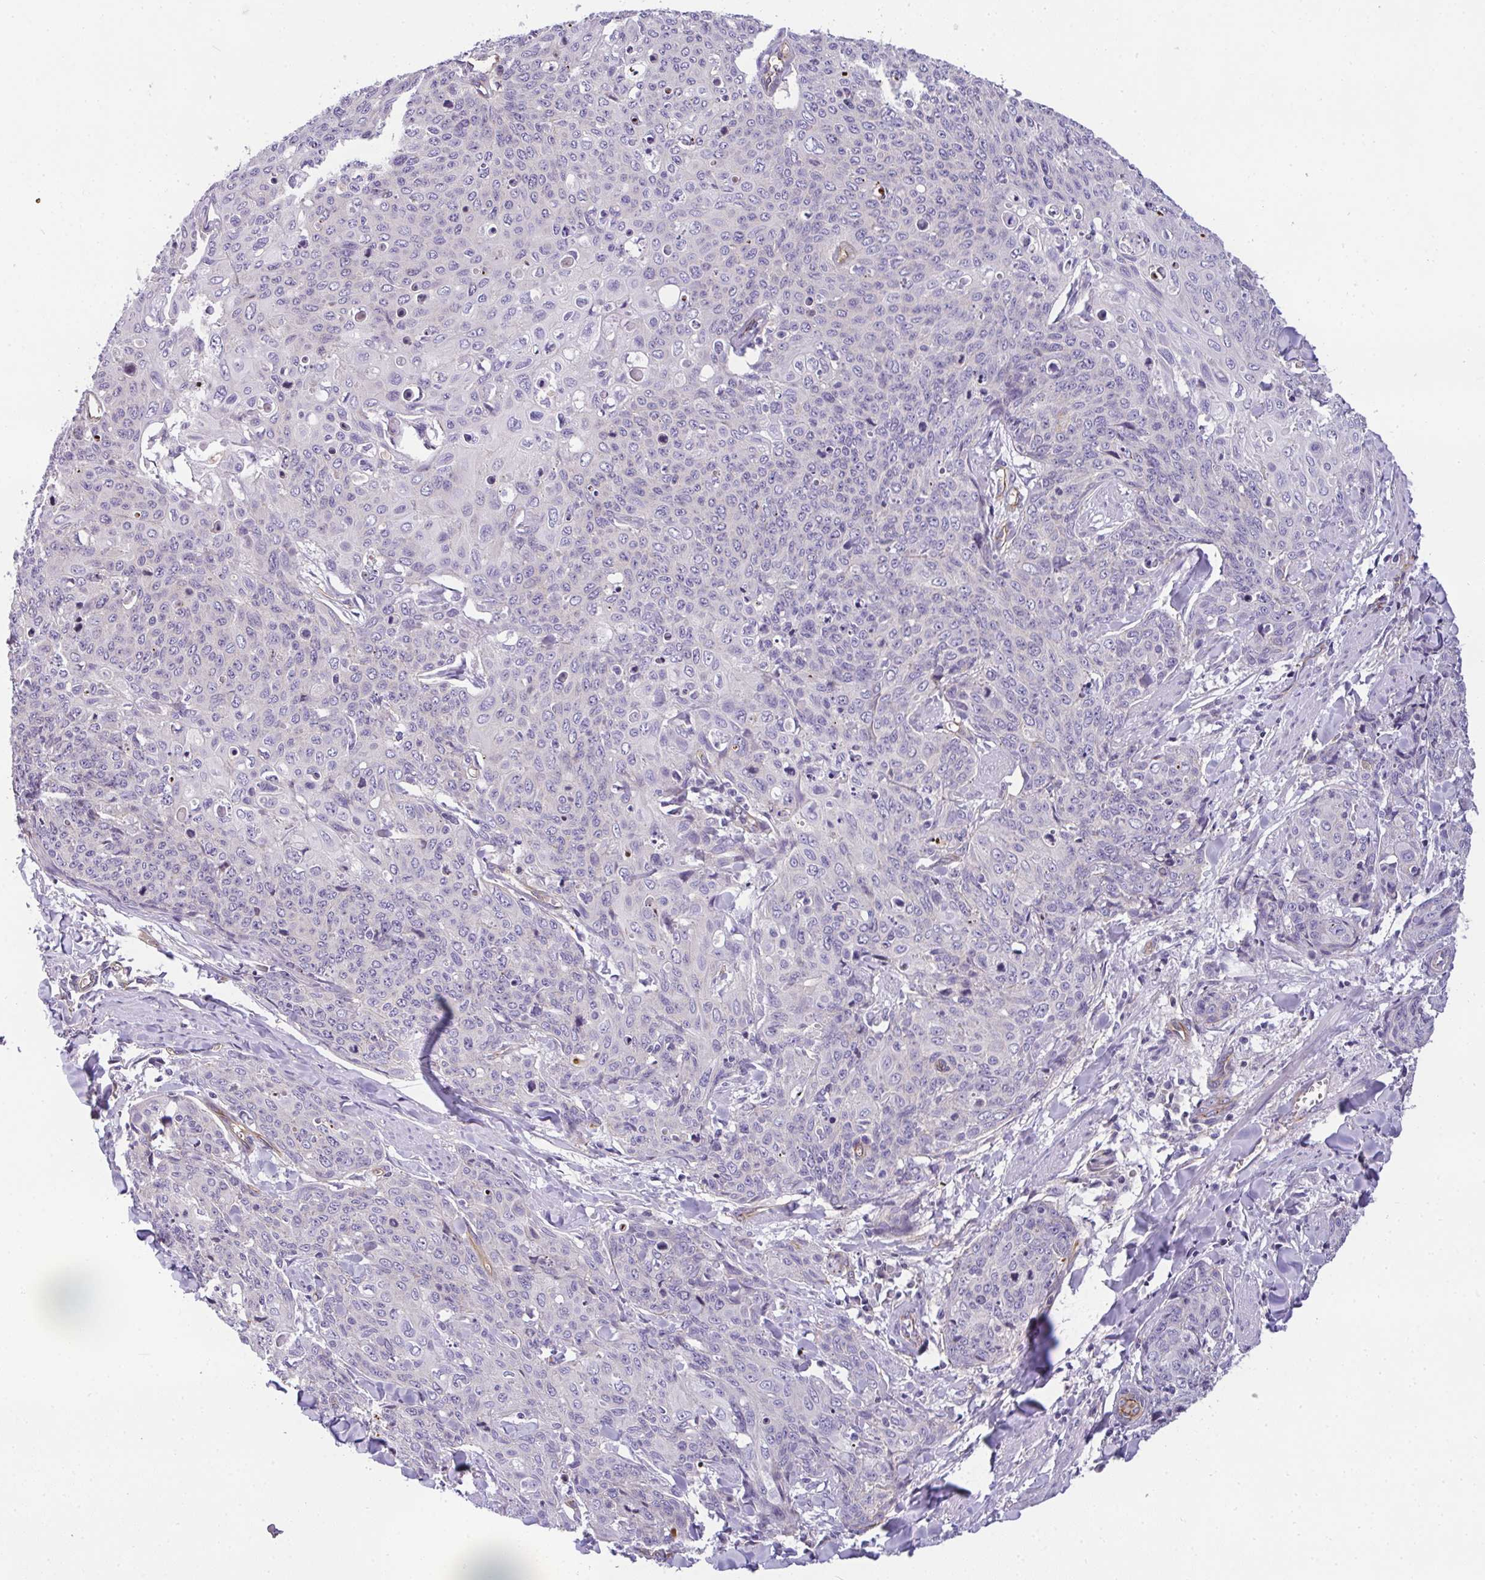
{"staining": {"intensity": "negative", "quantity": "none", "location": "none"}, "tissue": "skin cancer", "cell_type": "Tumor cells", "image_type": "cancer", "snomed": [{"axis": "morphology", "description": "Squamous cell carcinoma, NOS"}, {"axis": "topography", "description": "Skin"}, {"axis": "topography", "description": "Vulva"}], "caption": "Tumor cells are negative for brown protein staining in skin squamous cell carcinoma.", "gene": "OR11H4", "patient": {"sex": "female", "age": 85}}